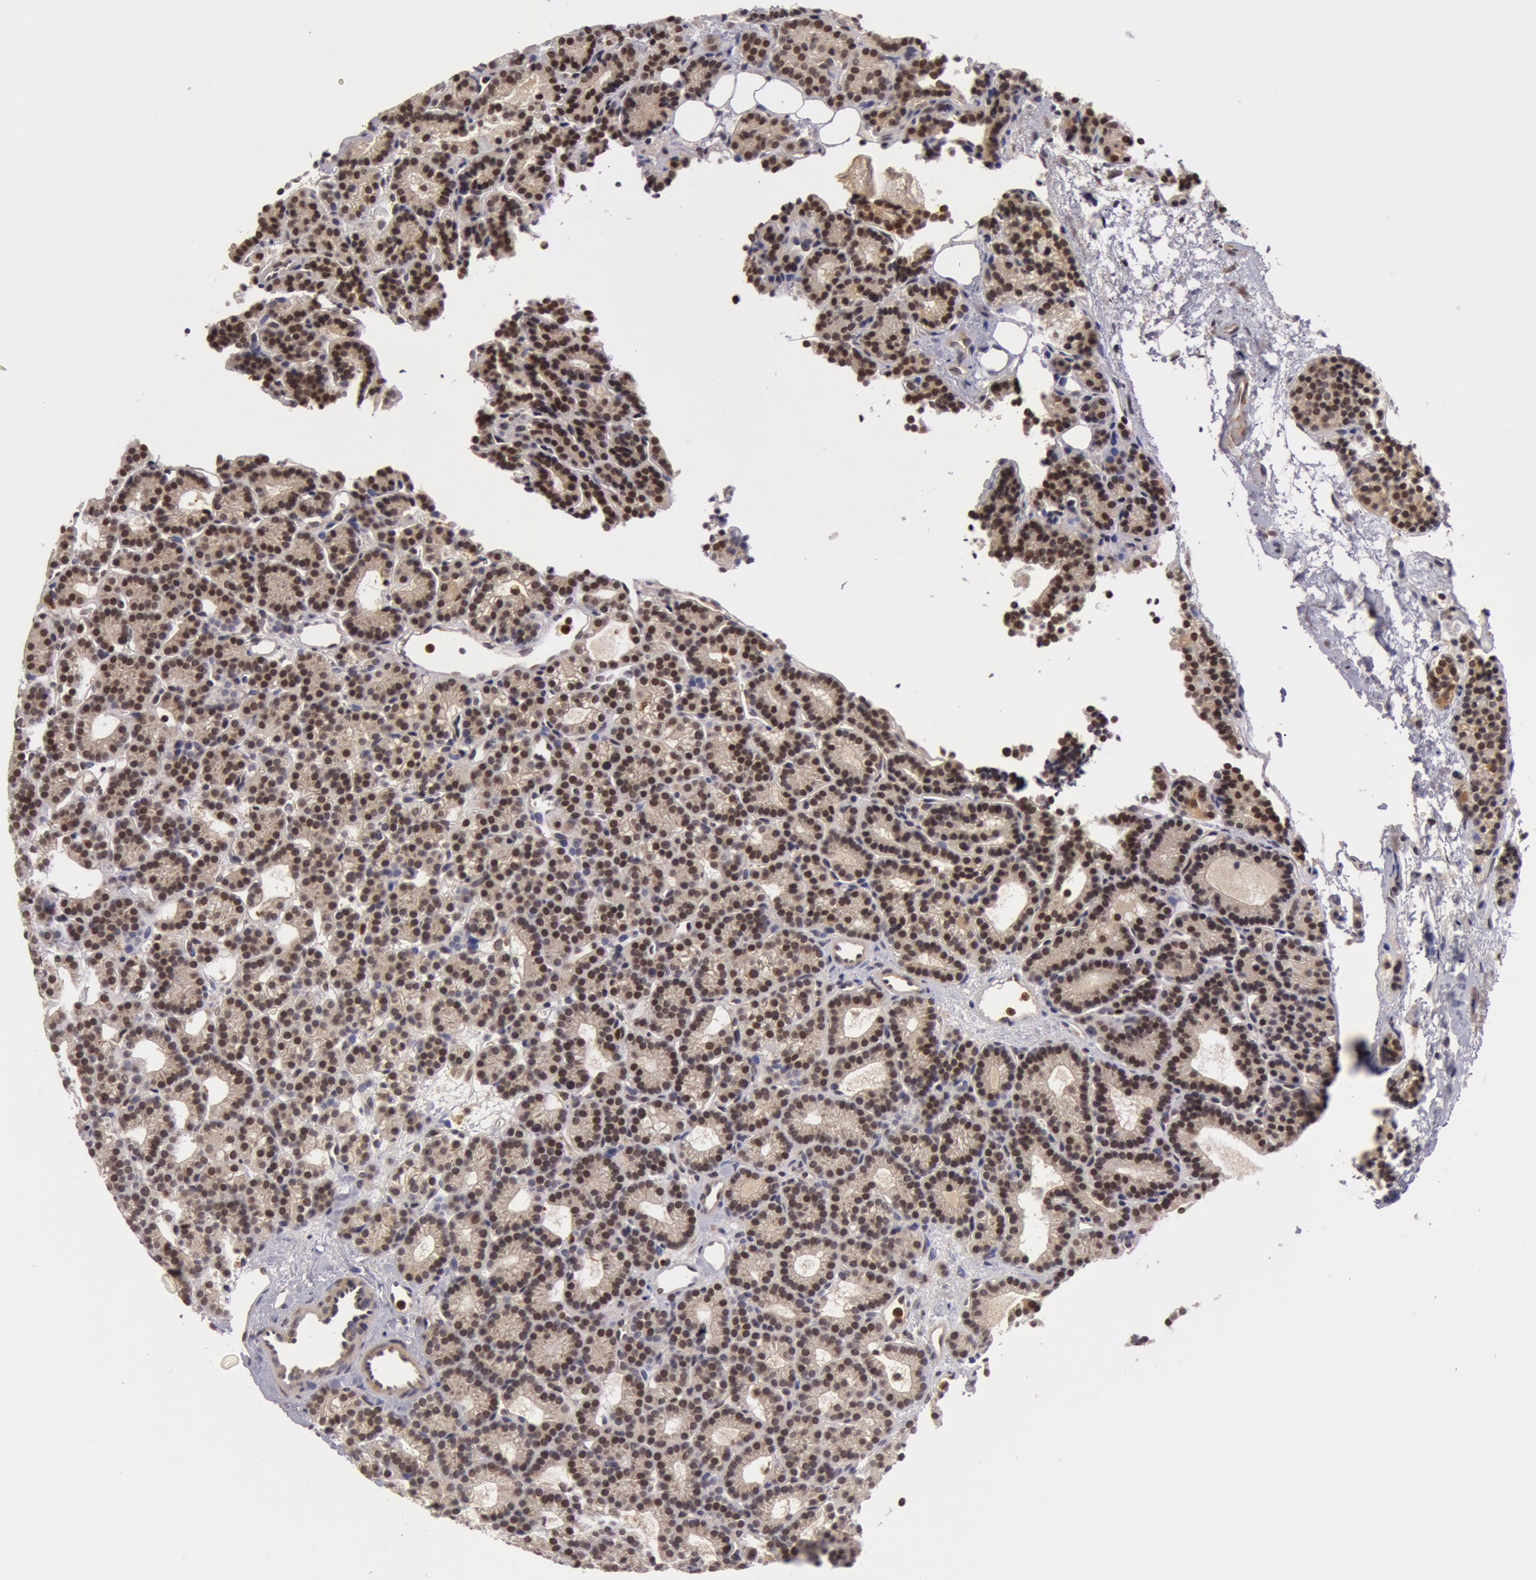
{"staining": {"intensity": "moderate", "quantity": ">75%", "location": "nuclear"}, "tissue": "parathyroid gland", "cell_type": "Glandular cells", "image_type": "normal", "snomed": [{"axis": "morphology", "description": "Normal tissue, NOS"}, {"axis": "topography", "description": "Parathyroid gland"}], "caption": "This image displays immunohistochemistry (IHC) staining of unremarkable parathyroid gland, with medium moderate nuclear expression in about >75% of glandular cells.", "gene": "ZNF350", "patient": {"sex": "male", "age": 85}}